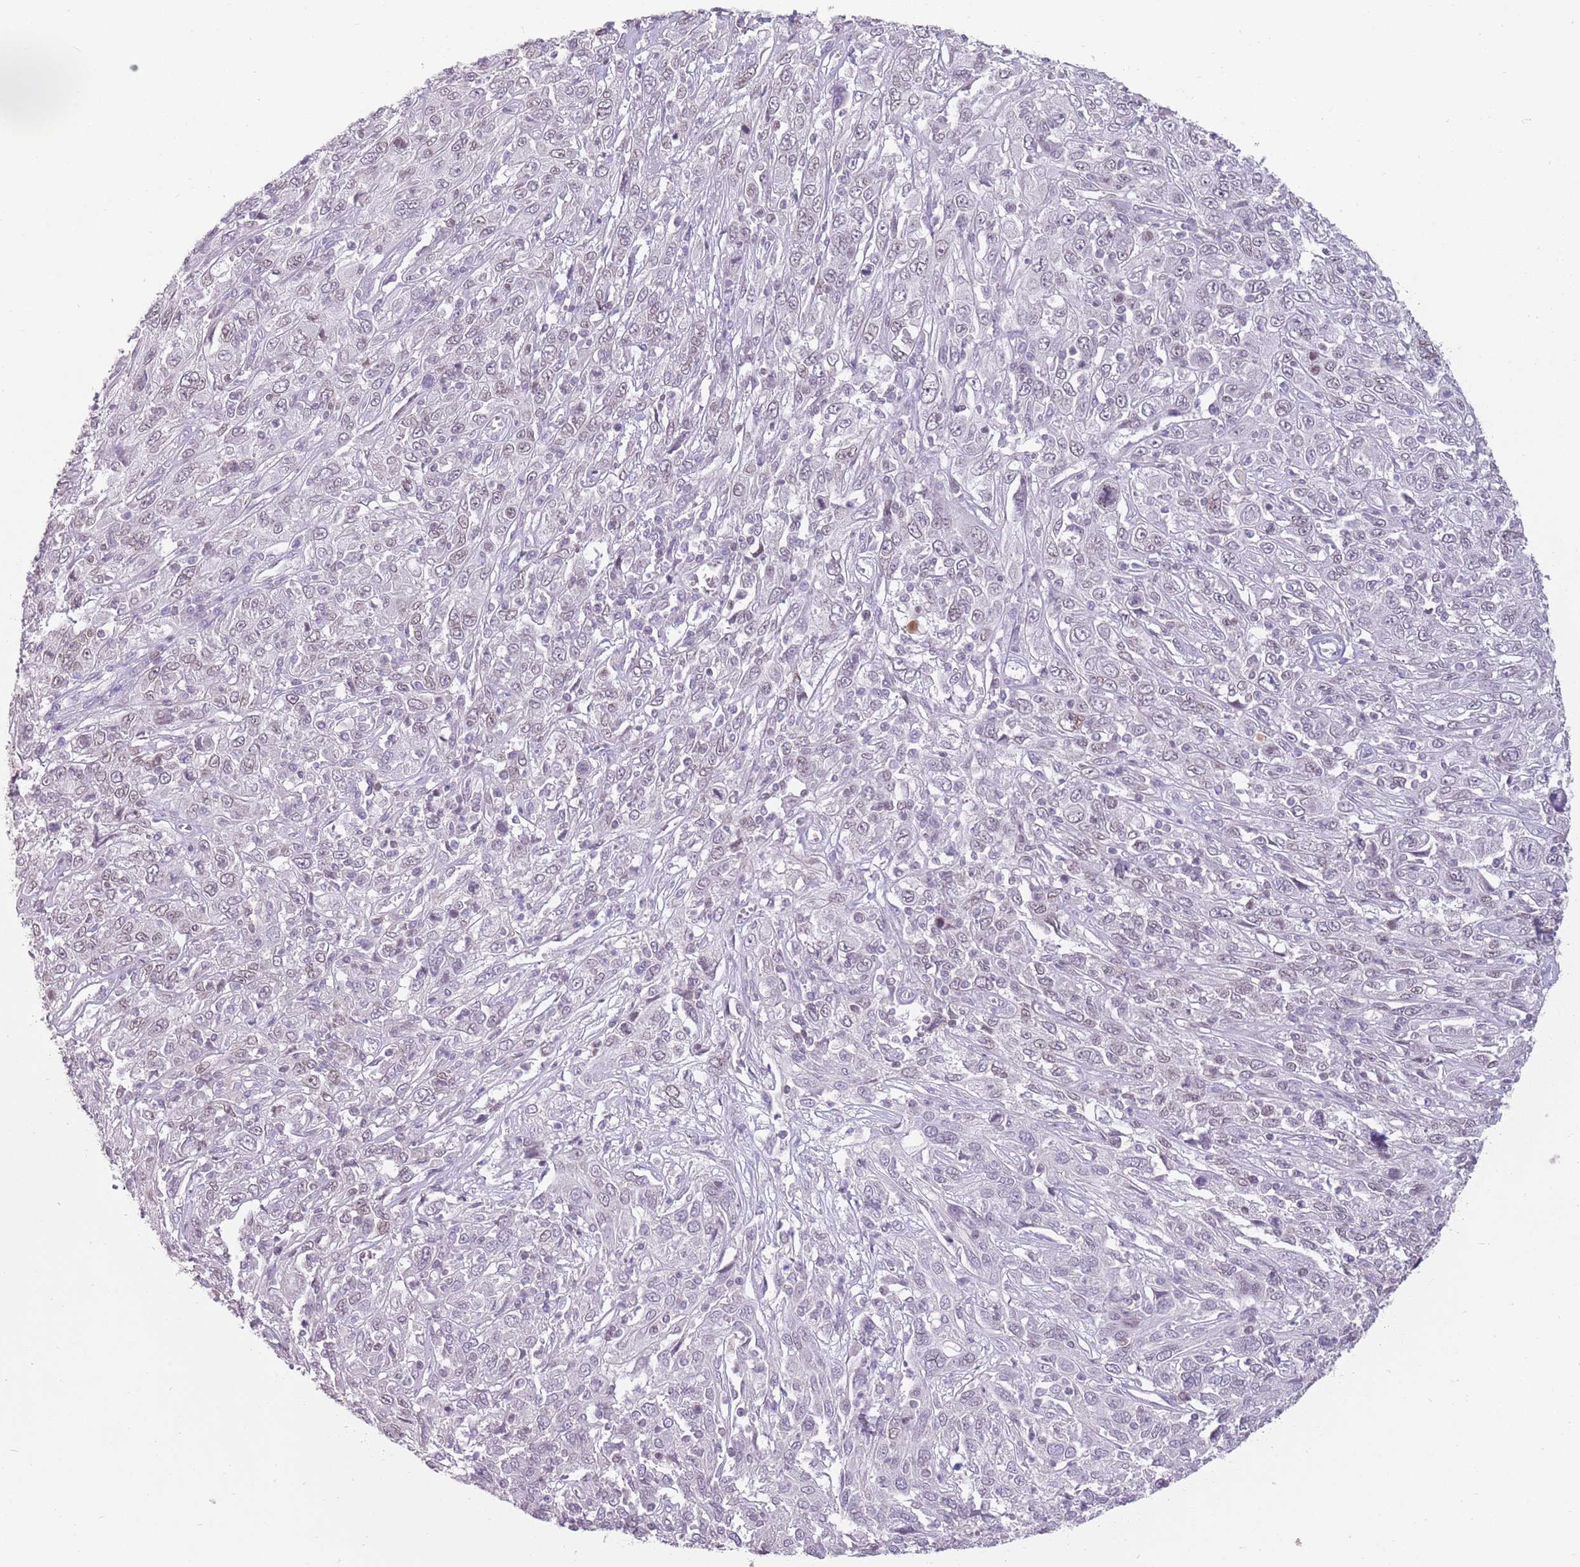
{"staining": {"intensity": "weak", "quantity": "<25%", "location": "nuclear"}, "tissue": "cervical cancer", "cell_type": "Tumor cells", "image_type": "cancer", "snomed": [{"axis": "morphology", "description": "Squamous cell carcinoma, NOS"}, {"axis": "topography", "description": "Cervix"}], "caption": "Squamous cell carcinoma (cervical) was stained to show a protein in brown. There is no significant positivity in tumor cells.", "gene": "ZNF574", "patient": {"sex": "female", "age": 46}}